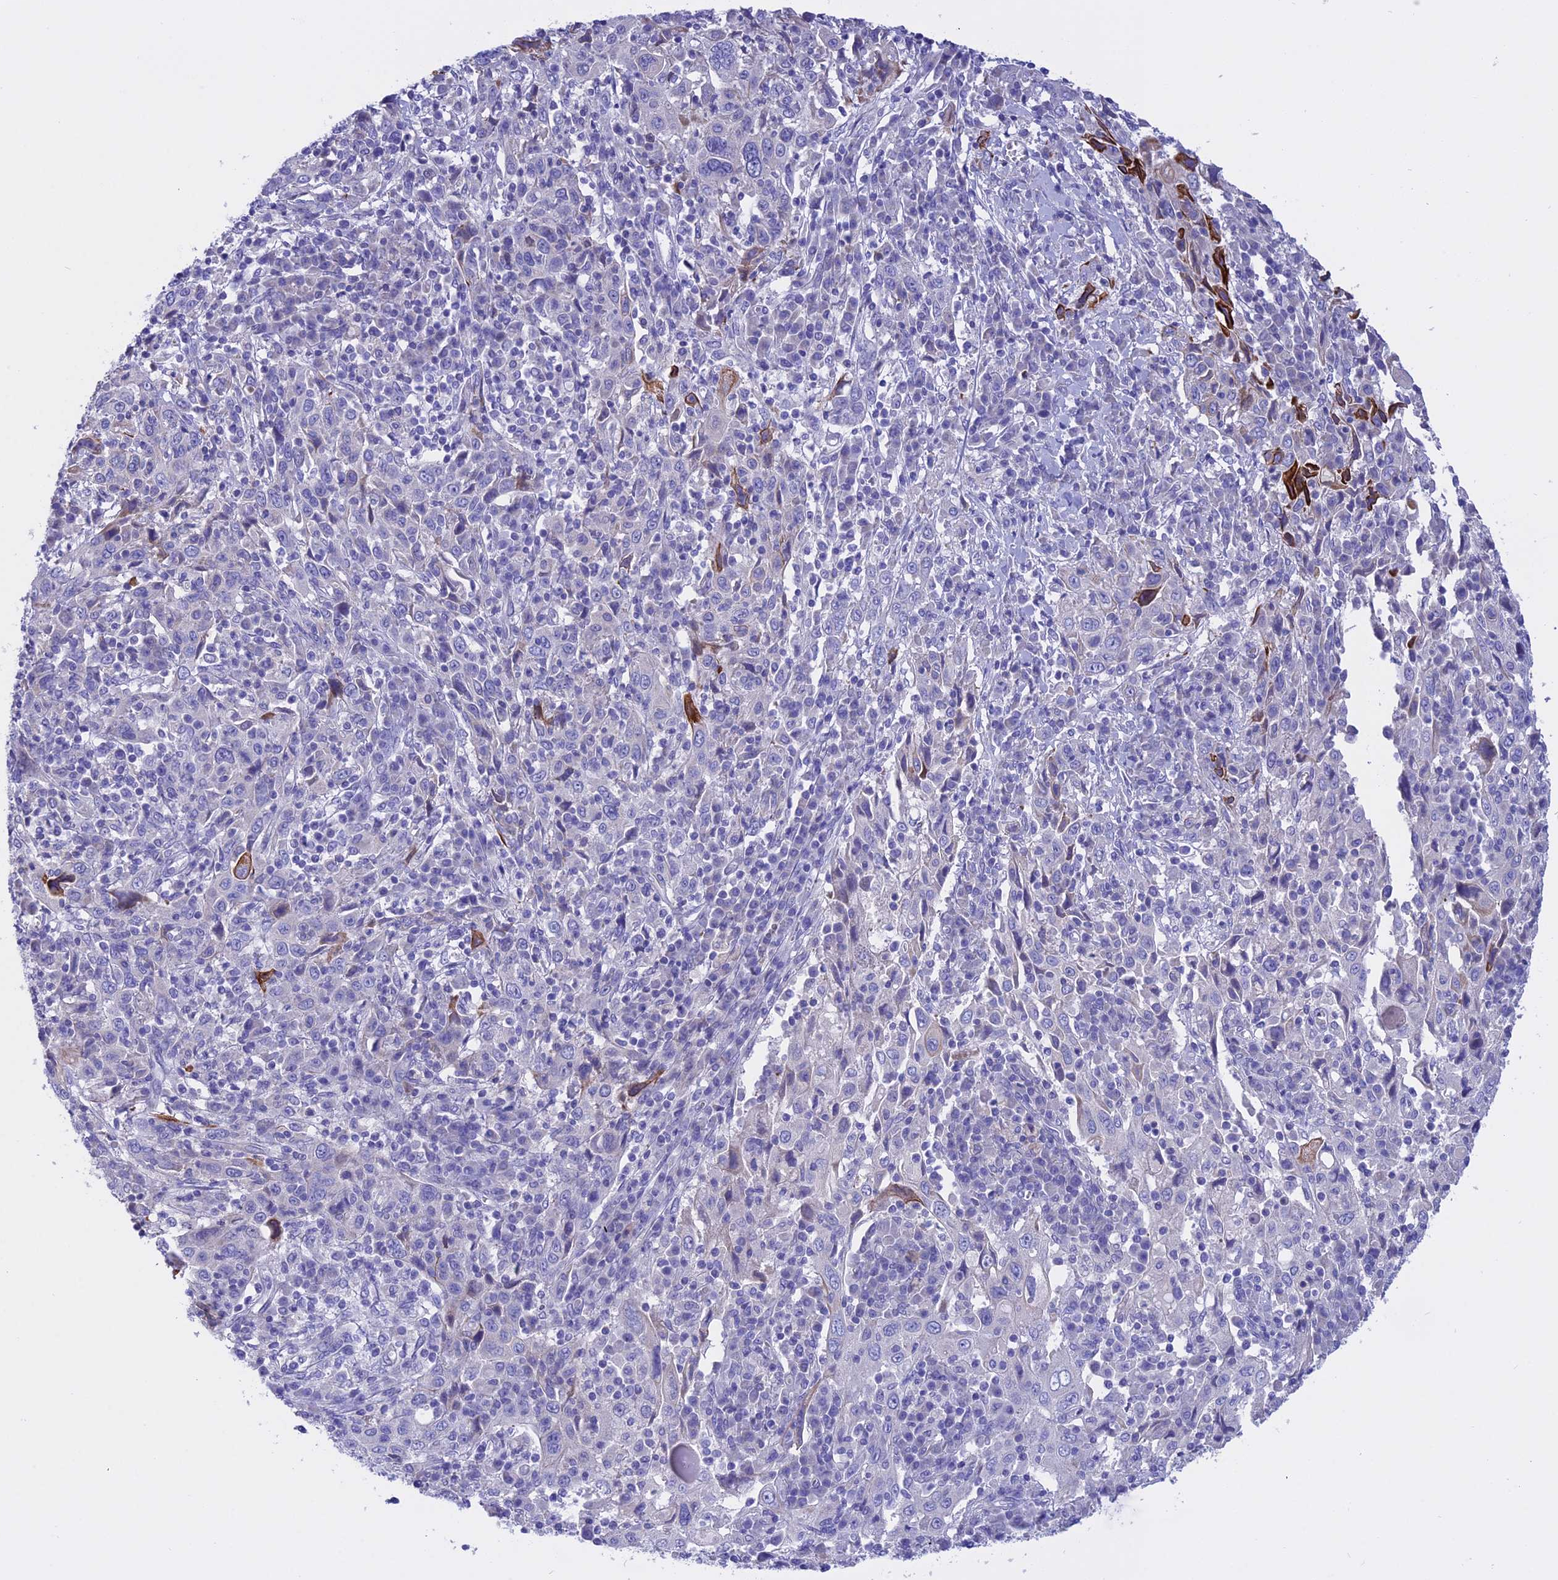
{"staining": {"intensity": "negative", "quantity": "none", "location": "none"}, "tissue": "cervical cancer", "cell_type": "Tumor cells", "image_type": "cancer", "snomed": [{"axis": "morphology", "description": "Squamous cell carcinoma, NOS"}, {"axis": "topography", "description": "Cervix"}], "caption": "Immunohistochemical staining of human cervical cancer reveals no significant expression in tumor cells.", "gene": "TMEM138", "patient": {"sex": "female", "age": 46}}